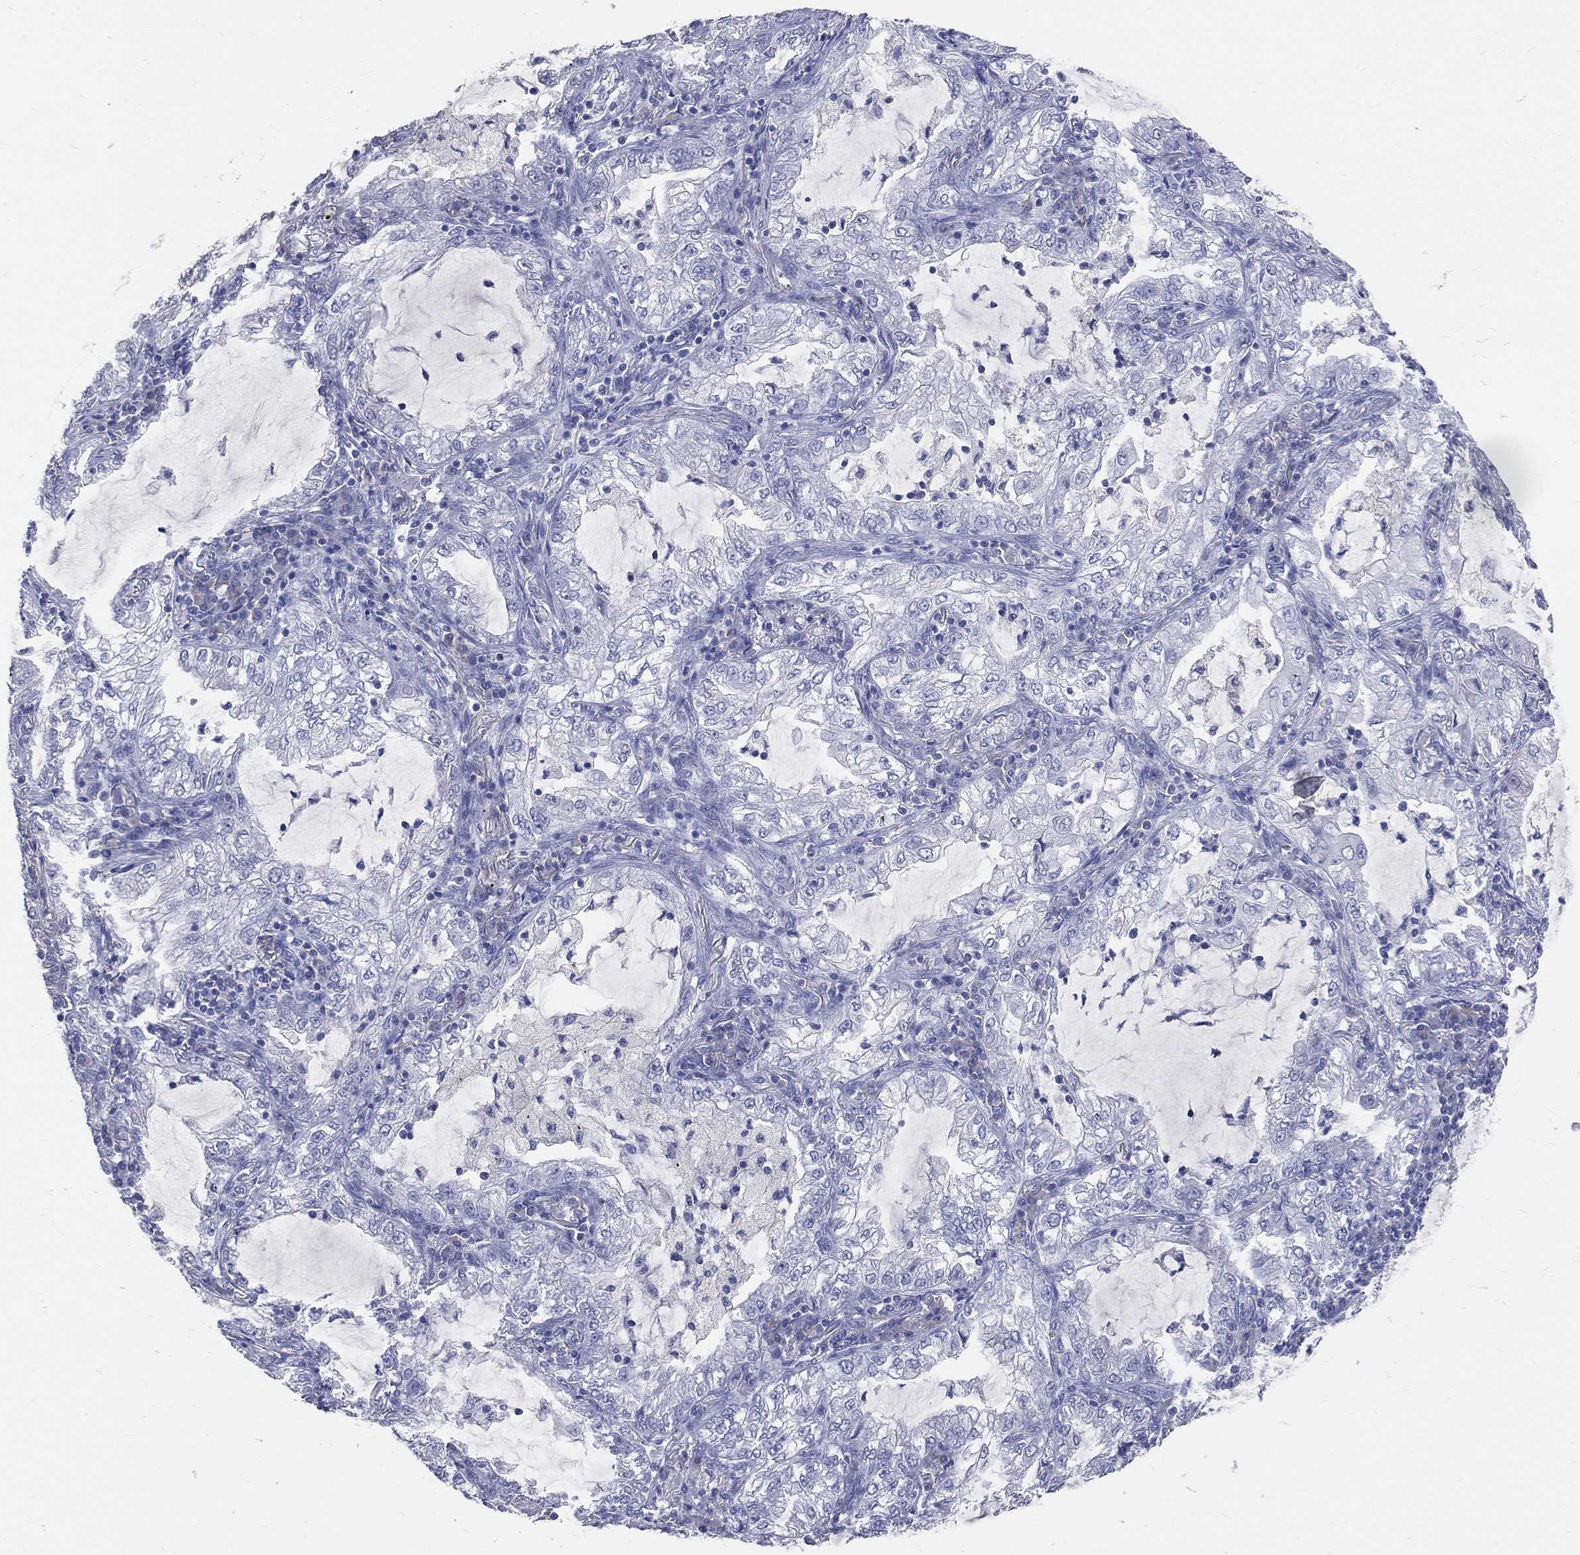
{"staining": {"intensity": "negative", "quantity": "none", "location": "none"}, "tissue": "lung cancer", "cell_type": "Tumor cells", "image_type": "cancer", "snomed": [{"axis": "morphology", "description": "Adenocarcinoma, NOS"}, {"axis": "topography", "description": "Lung"}], "caption": "A micrograph of human lung adenocarcinoma is negative for staining in tumor cells. The staining is performed using DAB brown chromogen with nuclei counter-stained in using hematoxylin.", "gene": "LAT", "patient": {"sex": "female", "age": 73}}